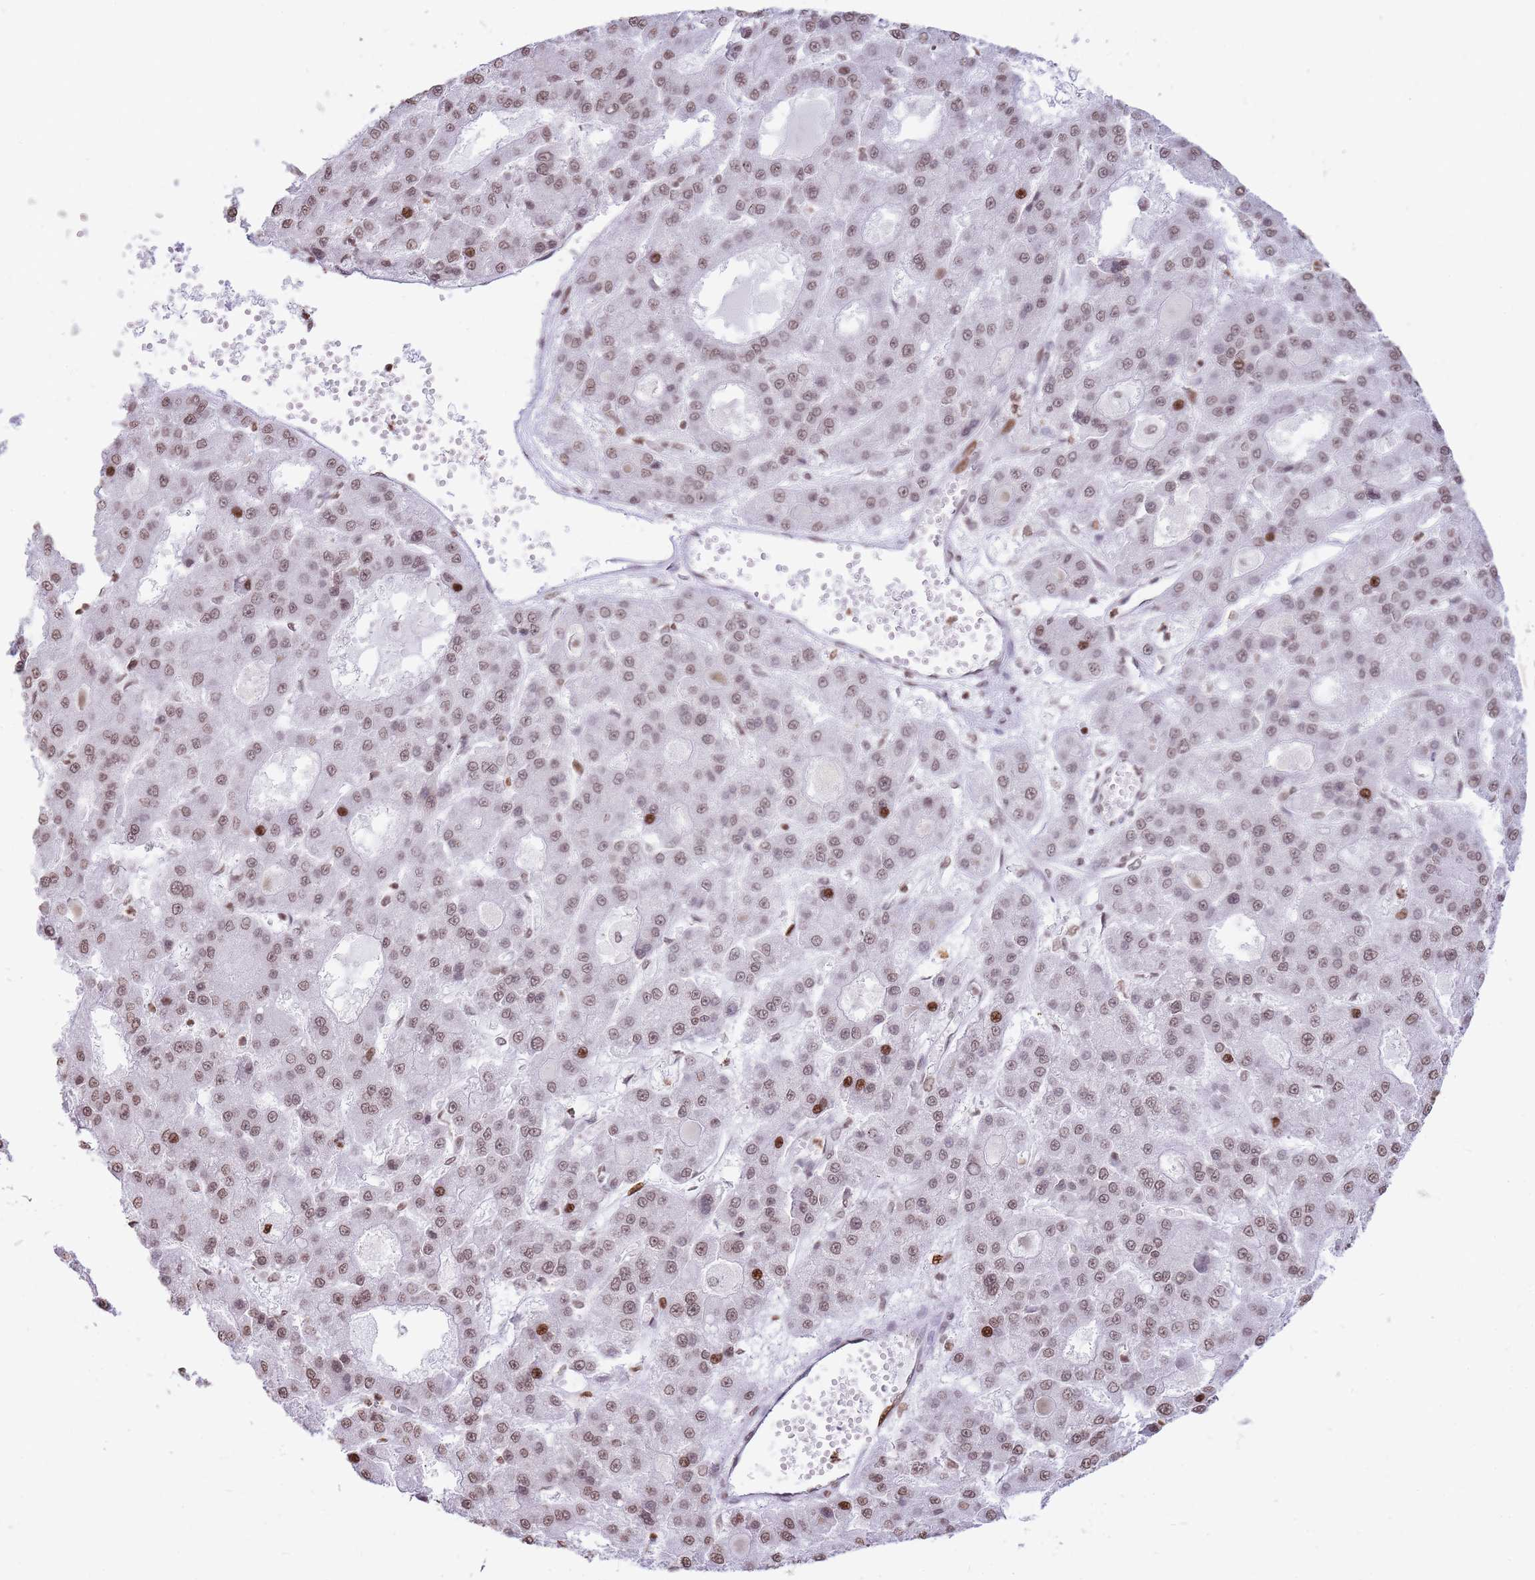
{"staining": {"intensity": "moderate", "quantity": ">75%", "location": "nuclear"}, "tissue": "liver cancer", "cell_type": "Tumor cells", "image_type": "cancer", "snomed": [{"axis": "morphology", "description": "Carcinoma, Hepatocellular, NOS"}, {"axis": "topography", "description": "Liver"}], "caption": "Liver cancer tissue reveals moderate nuclear positivity in about >75% of tumor cells", "gene": "SHISAL1", "patient": {"sex": "male", "age": 70}}